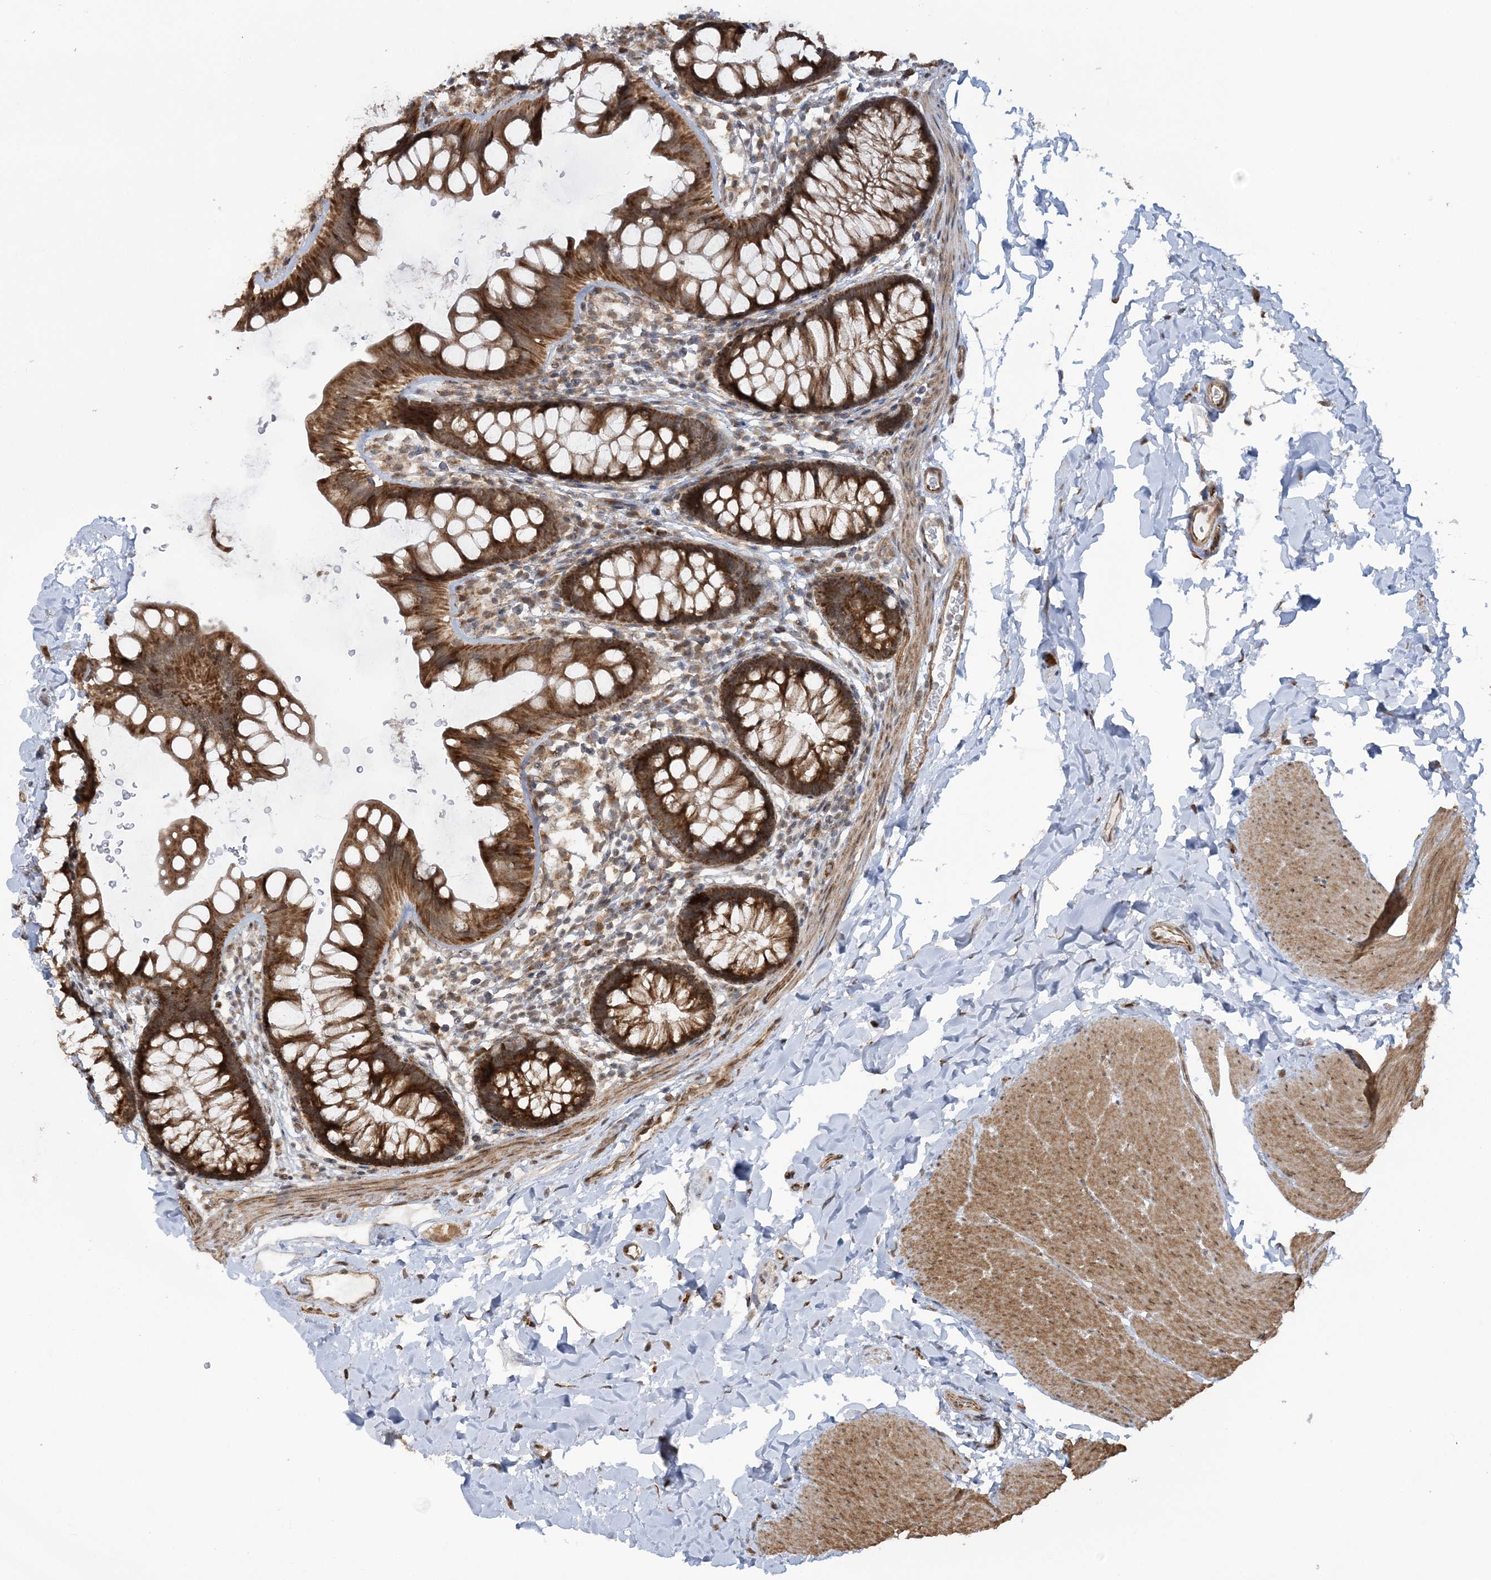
{"staining": {"intensity": "moderate", "quantity": ">75%", "location": "cytoplasmic/membranous"}, "tissue": "colon", "cell_type": "Endothelial cells", "image_type": "normal", "snomed": [{"axis": "morphology", "description": "Normal tissue, NOS"}, {"axis": "topography", "description": "Colon"}], "caption": "Colon stained with IHC exhibits moderate cytoplasmic/membranous positivity in about >75% of endothelial cells. Nuclei are stained in blue.", "gene": "MRPL47", "patient": {"sex": "female", "age": 62}}